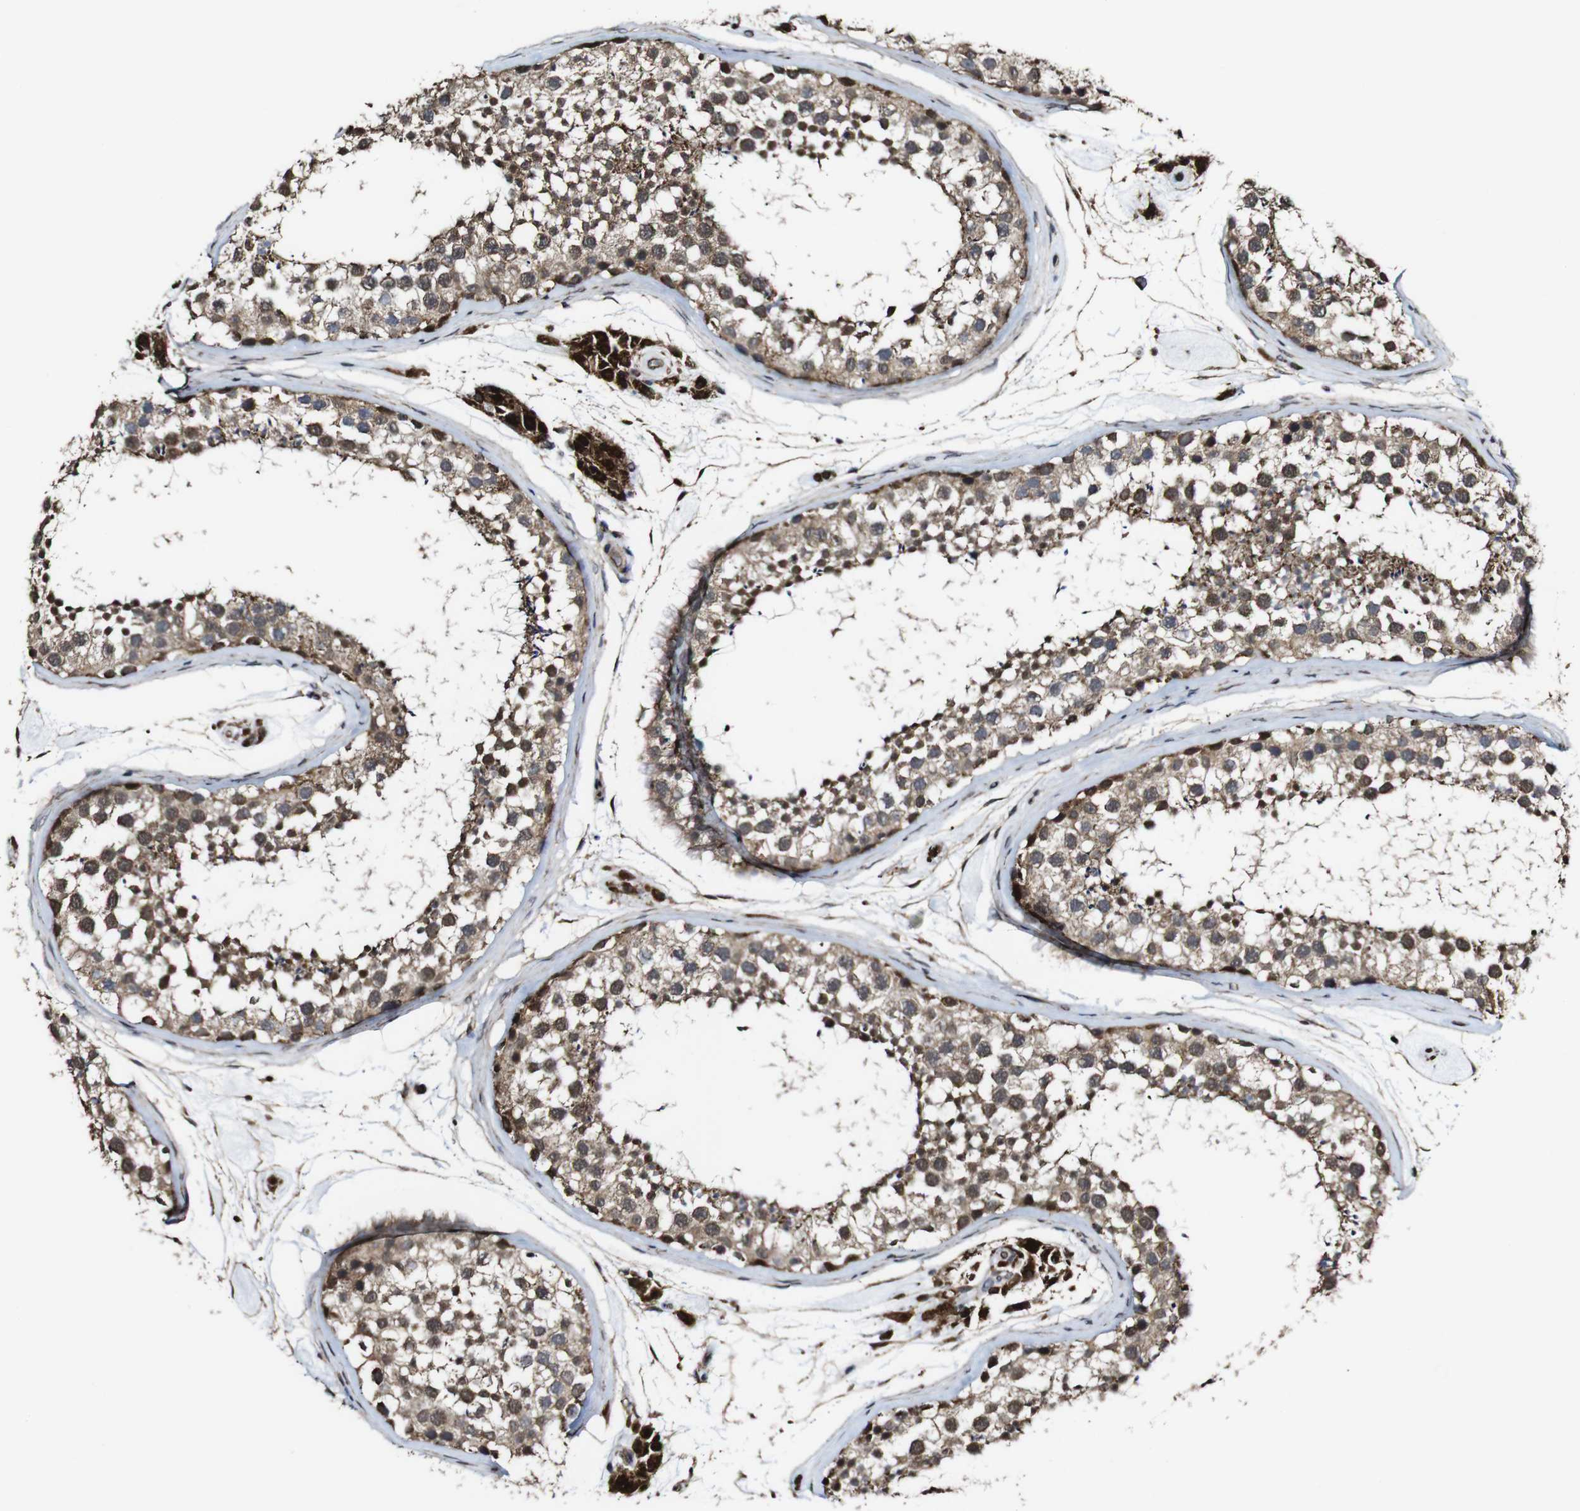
{"staining": {"intensity": "moderate", "quantity": ">75%", "location": "cytoplasmic/membranous"}, "tissue": "testis", "cell_type": "Cells in seminiferous ducts", "image_type": "normal", "snomed": [{"axis": "morphology", "description": "Normal tissue, NOS"}, {"axis": "topography", "description": "Testis"}], "caption": "The micrograph demonstrates immunohistochemical staining of unremarkable testis. There is moderate cytoplasmic/membranous staining is present in approximately >75% of cells in seminiferous ducts.", "gene": "BTN3A3", "patient": {"sex": "male", "age": 46}}